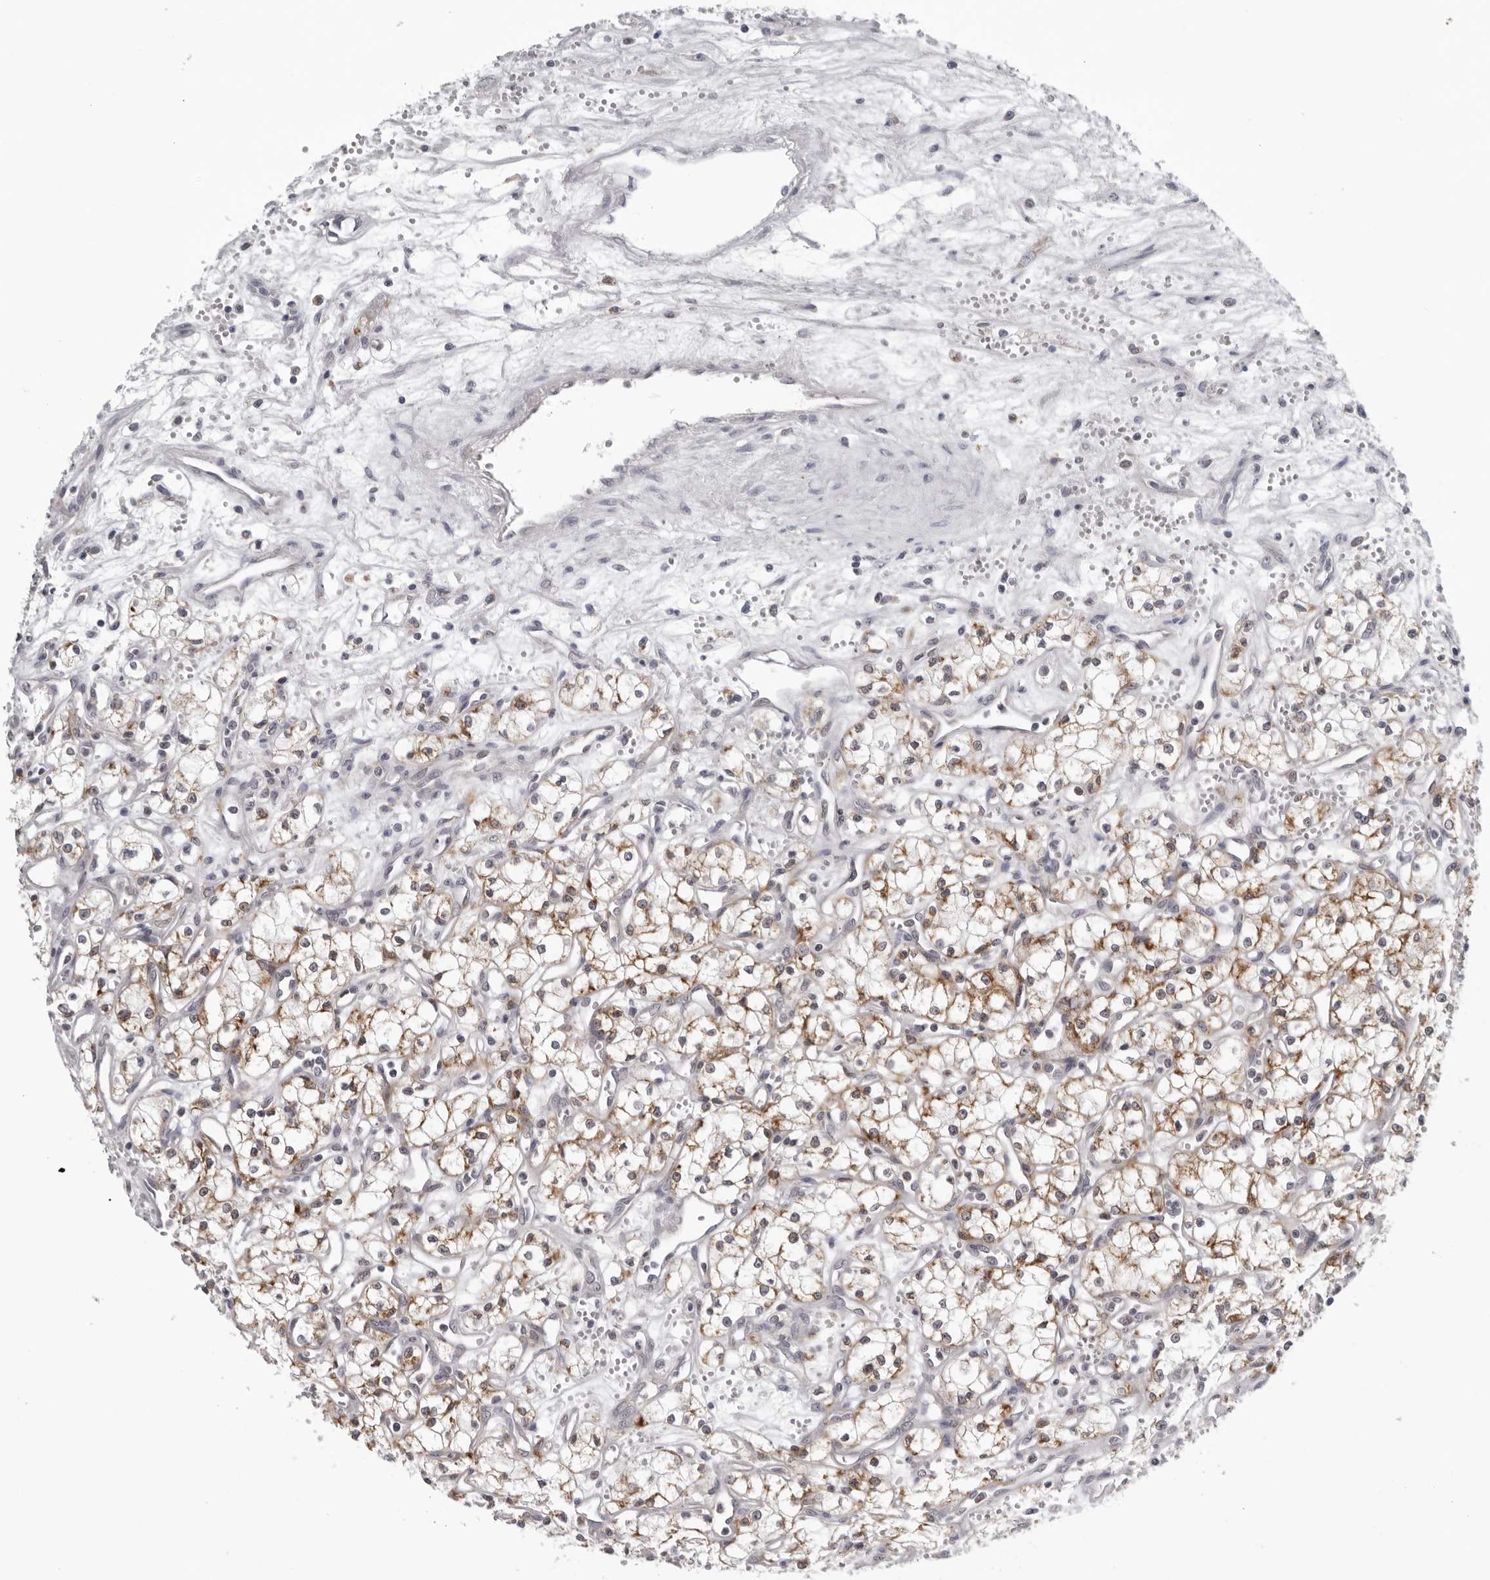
{"staining": {"intensity": "moderate", "quantity": "25%-75%", "location": "cytoplasmic/membranous"}, "tissue": "renal cancer", "cell_type": "Tumor cells", "image_type": "cancer", "snomed": [{"axis": "morphology", "description": "Adenocarcinoma, NOS"}, {"axis": "topography", "description": "Kidney"}], "caption": "An immunohistochemistry histopathology image of neoplastic tissue is shown. Protein staining in brown shows moderate cytoplasmic/membranous positivity in renal cancer within tumor cells.", "gene": "CPT2", "patient": {"sex": "male", "age": 59}}